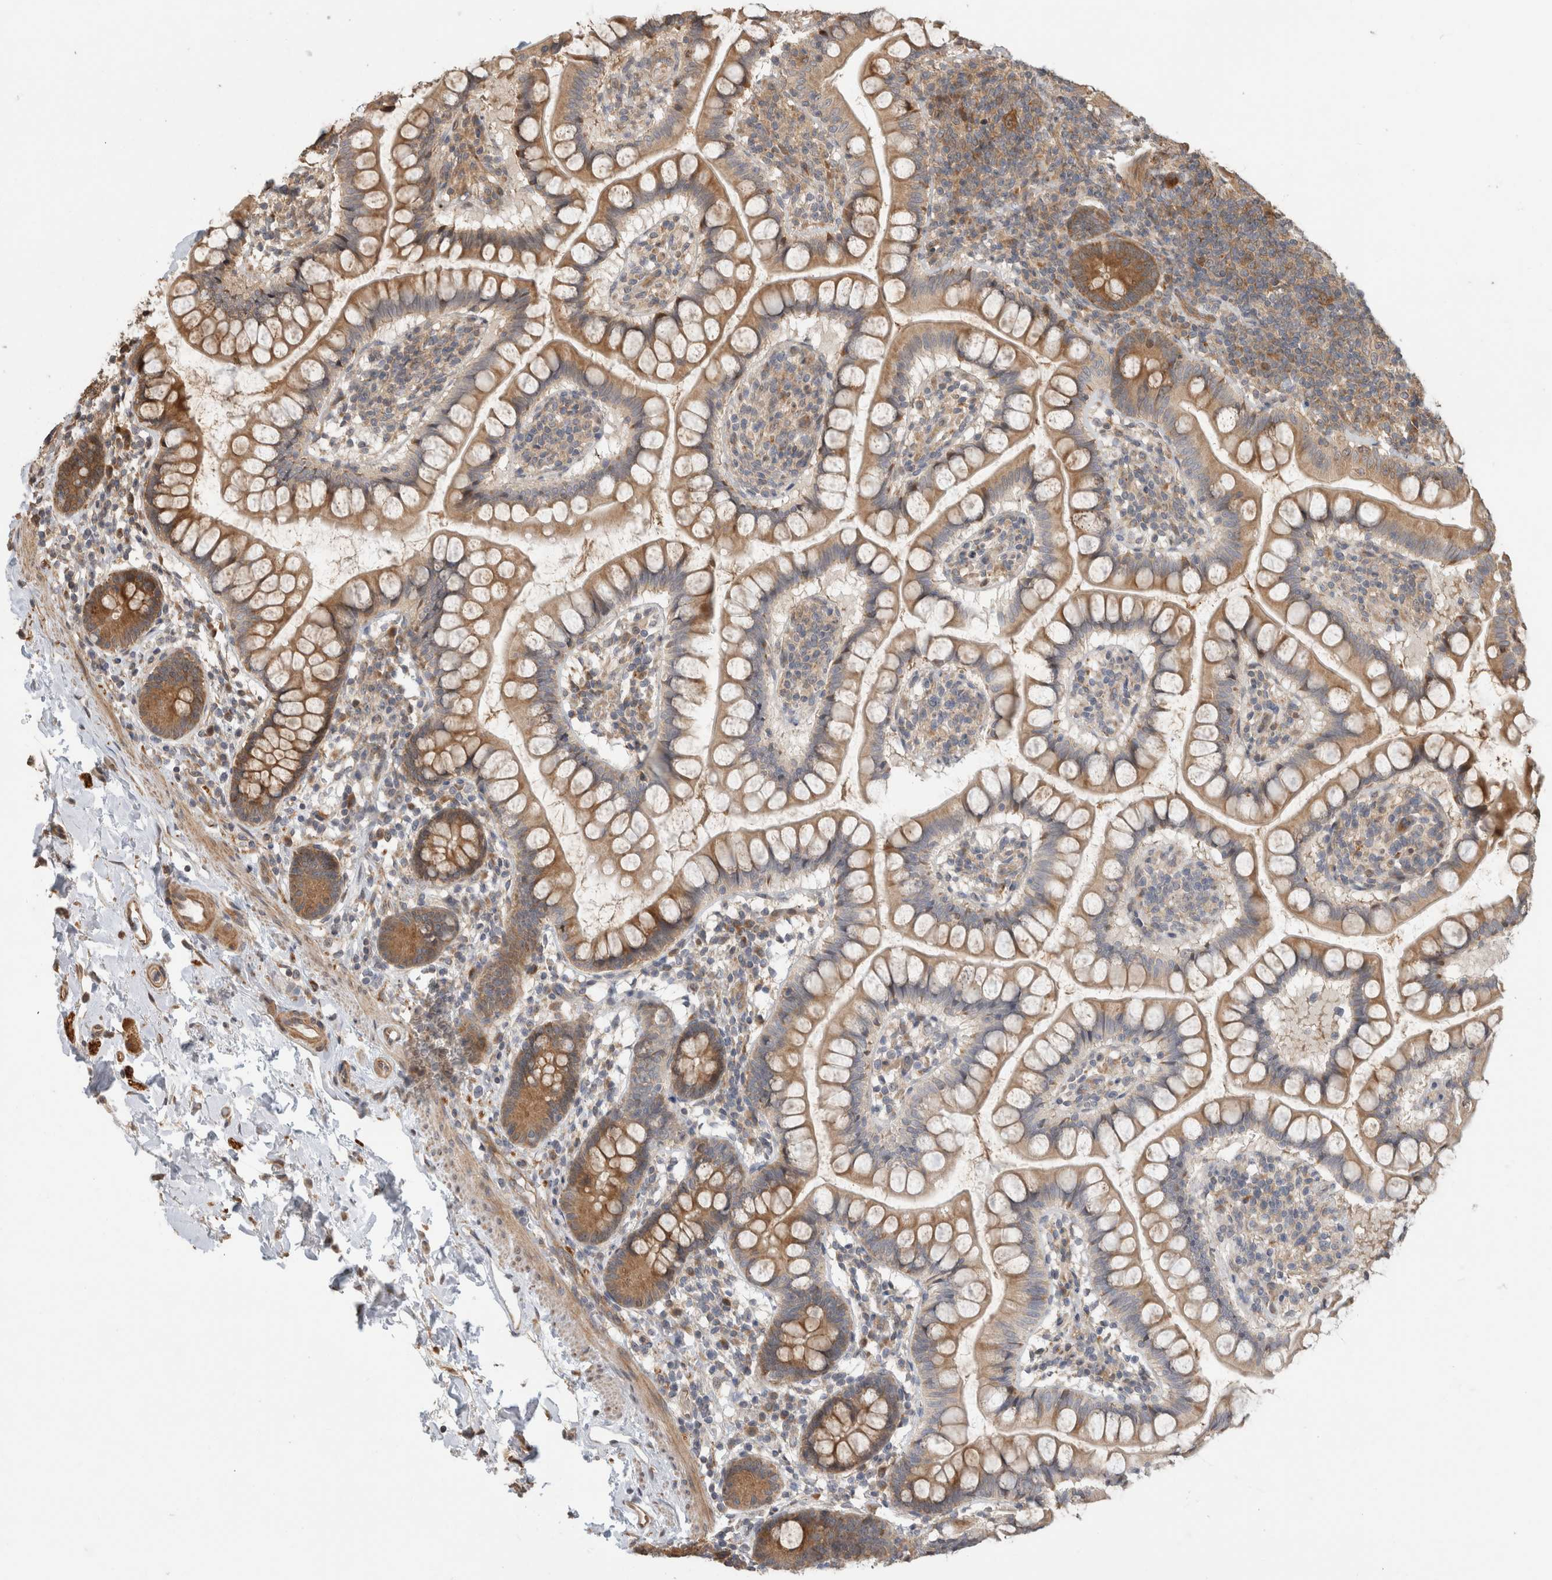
{"staining": {"intensity": "moderate", "quantity": ">75%", "location": "cytoplasmic/membranous"}, "tissue": "small intestine", "cell_type": "Glandular cells", "image_type": "normal", "snomed": [{"axis": "morphology", "description": "Normal tissue, NOS"}, {"axis": "topography", "description": "Small intestine"}], "caption": "Small intestine stained with IHC exhibits moderate cytoplasmic/membranous positivity in approximately >75% of glandular cells. Nuclei are stained in blue.", "gene": "PCDHB15", "patient": {"sex": "female", "age": 84}}